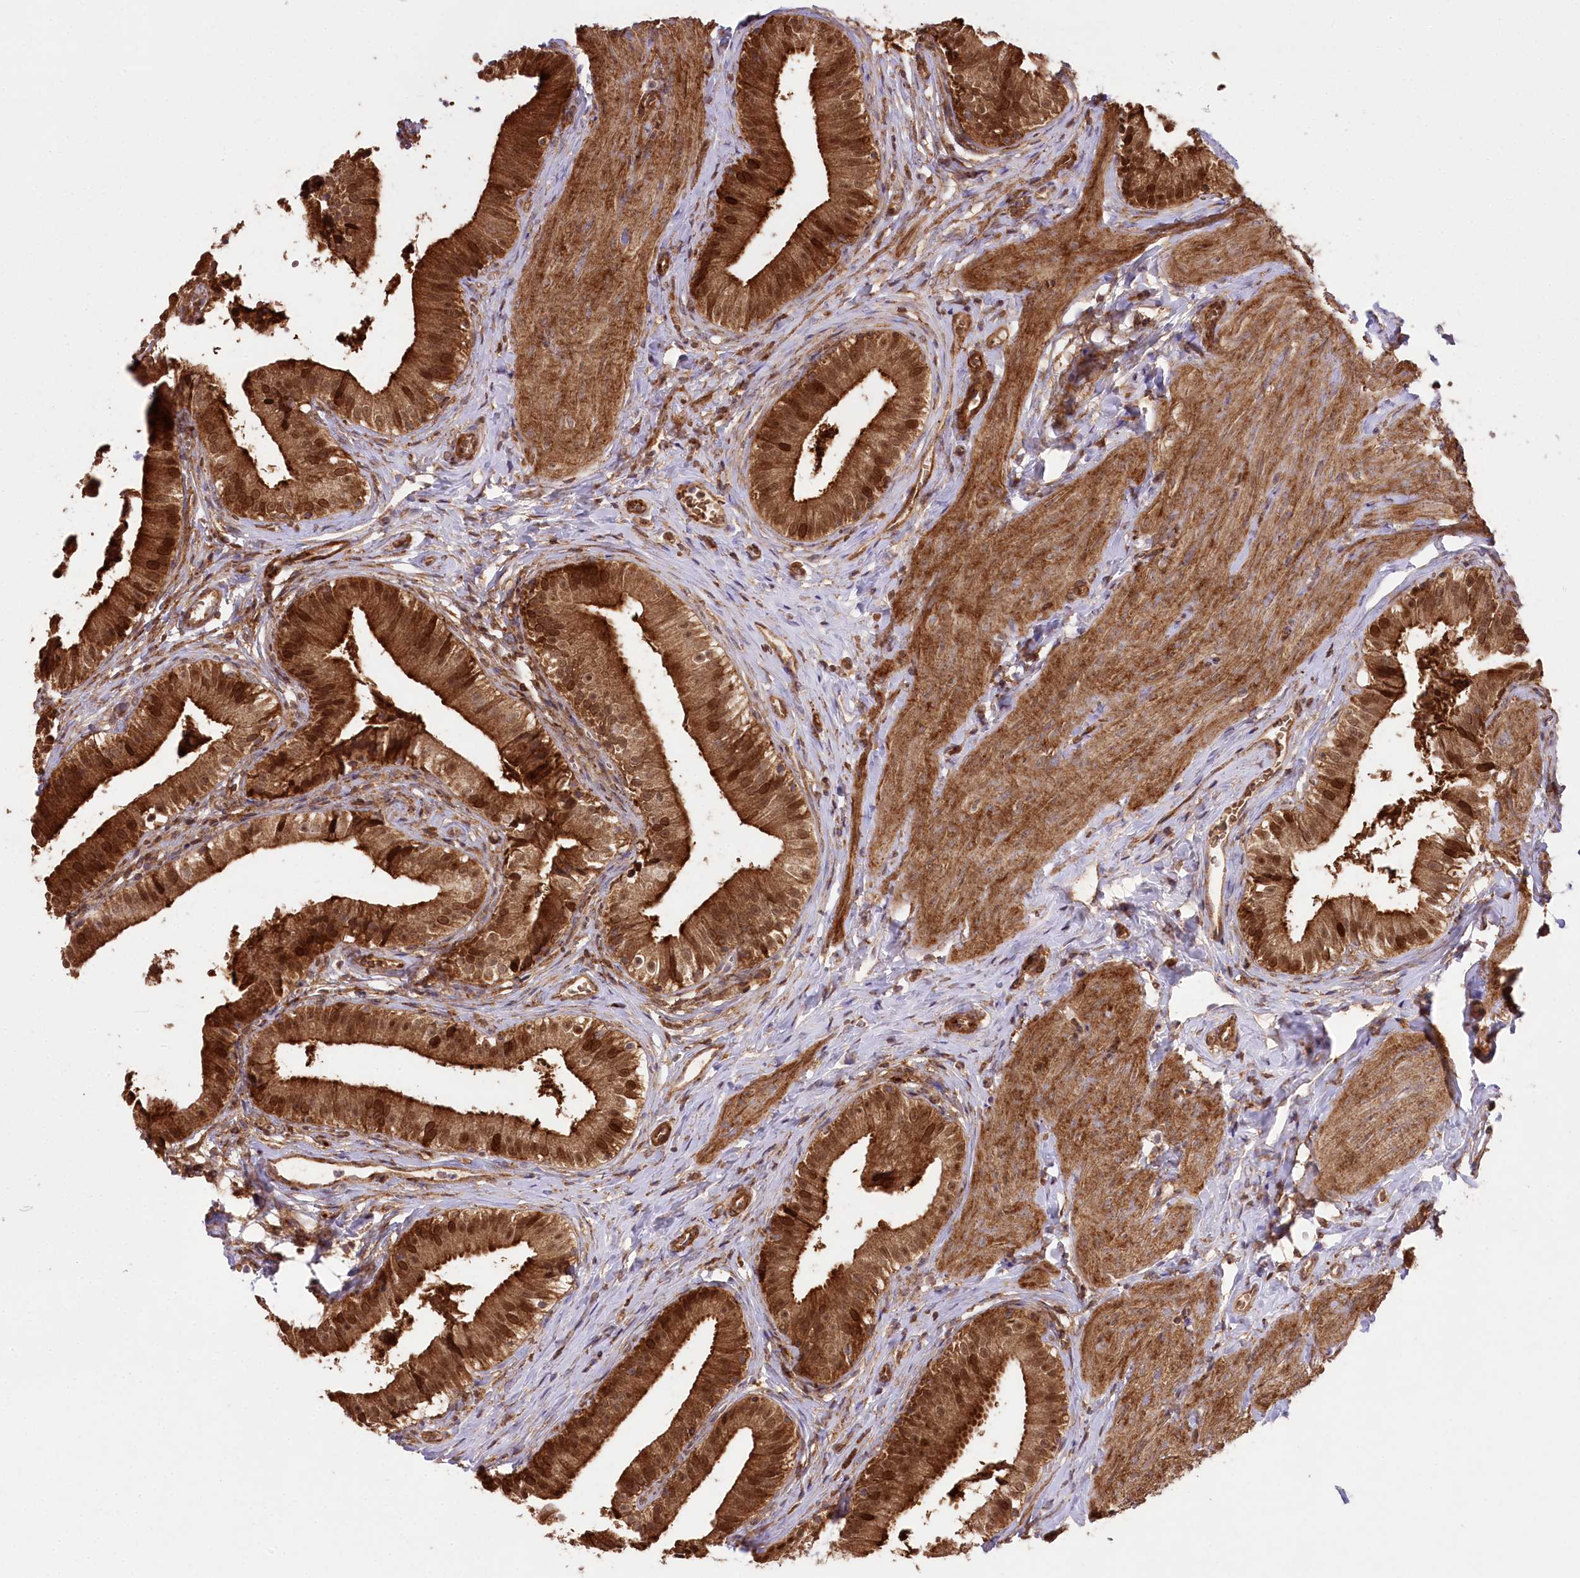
{"staining": {"intensity": "strong", "quantity": ">75%", "location": "cytoplasmic/membranous,nuclear"}, "tissue": "gallbladder", "cell_type": "Glandular cells", "image_type": "normal", "snomed": [{"axis": "morphology", "description": "Normal tissue, NOS"}, {"axis": "topography", "description": "Gallbladder"}], "caption": "Immunohistochemistry (IHC) photomicrograph of unremarkable gallbladder: human gallbladder stained using immunohistochemistry displays high levels of strong protein expression localized specifically in the cytoplasmic/membranous,nuclear of glandular cells, appearing as a cytoplasmic/membranous,nuclear brown color.", "gene": "CCDC91", "patient": {"sex": "female", "age": 47}}